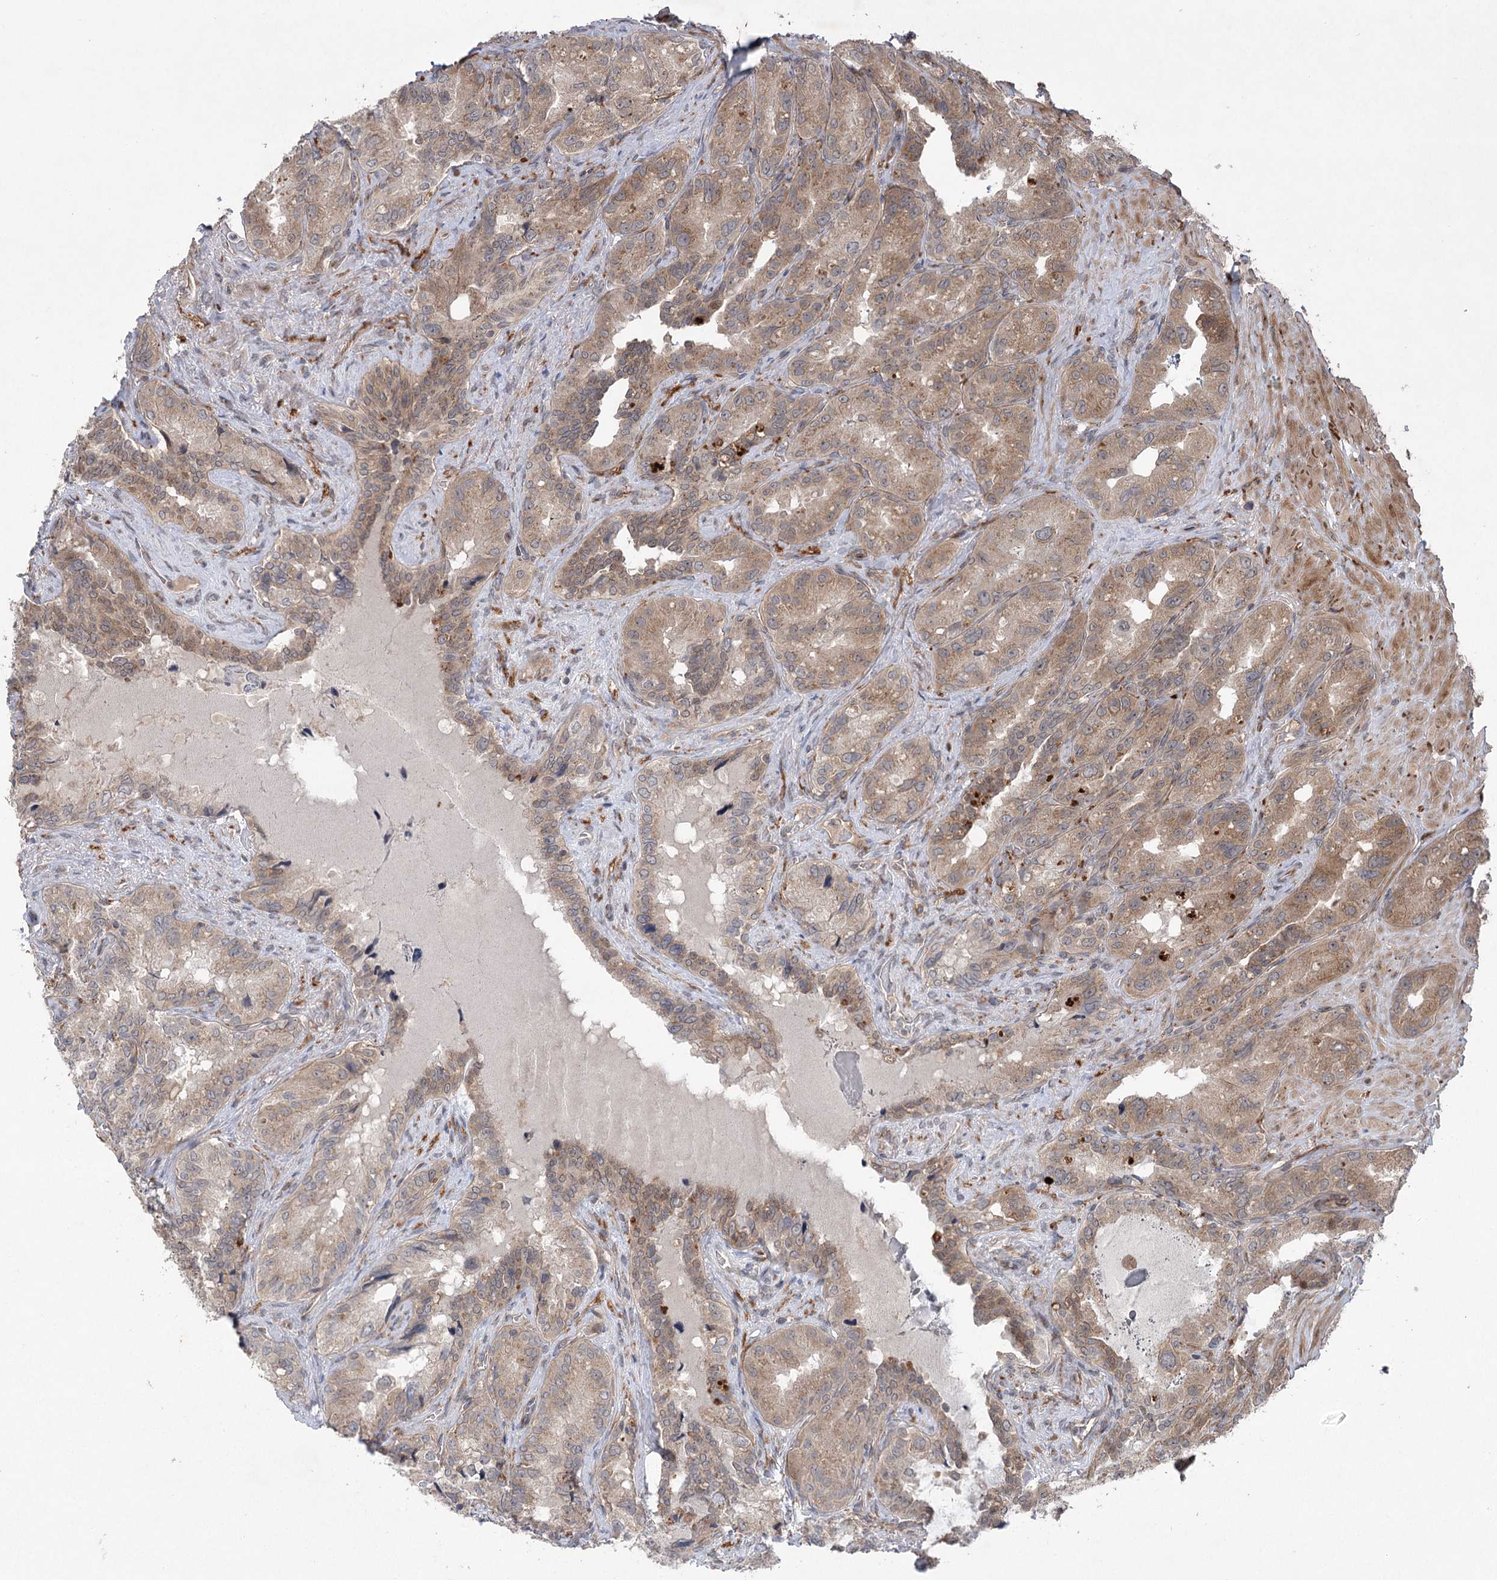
{"staining": {"intensity": "moderate", "quantity": ">75%", "location": "cytoplasmic/membranous"}, "tissue": "seminal vesicle", "cell_type": "Glandular cells", "image_type": "normal", "snomed": [{"axis": "morphology", "description": "Normal tissue, NOS"}, {"axis": "topography", "description": "Seminal veicle"}, {"axis": "topography", "description": "Peripheral nerve tissue"}], "caption": "Seminal vesicle stained with a brown dye shows moderate cytoplasmic/membranous positive positivity in about >75% of glandular cells.", "gene": "METTL24", "patient": {"sex": "male", "age": 67}}